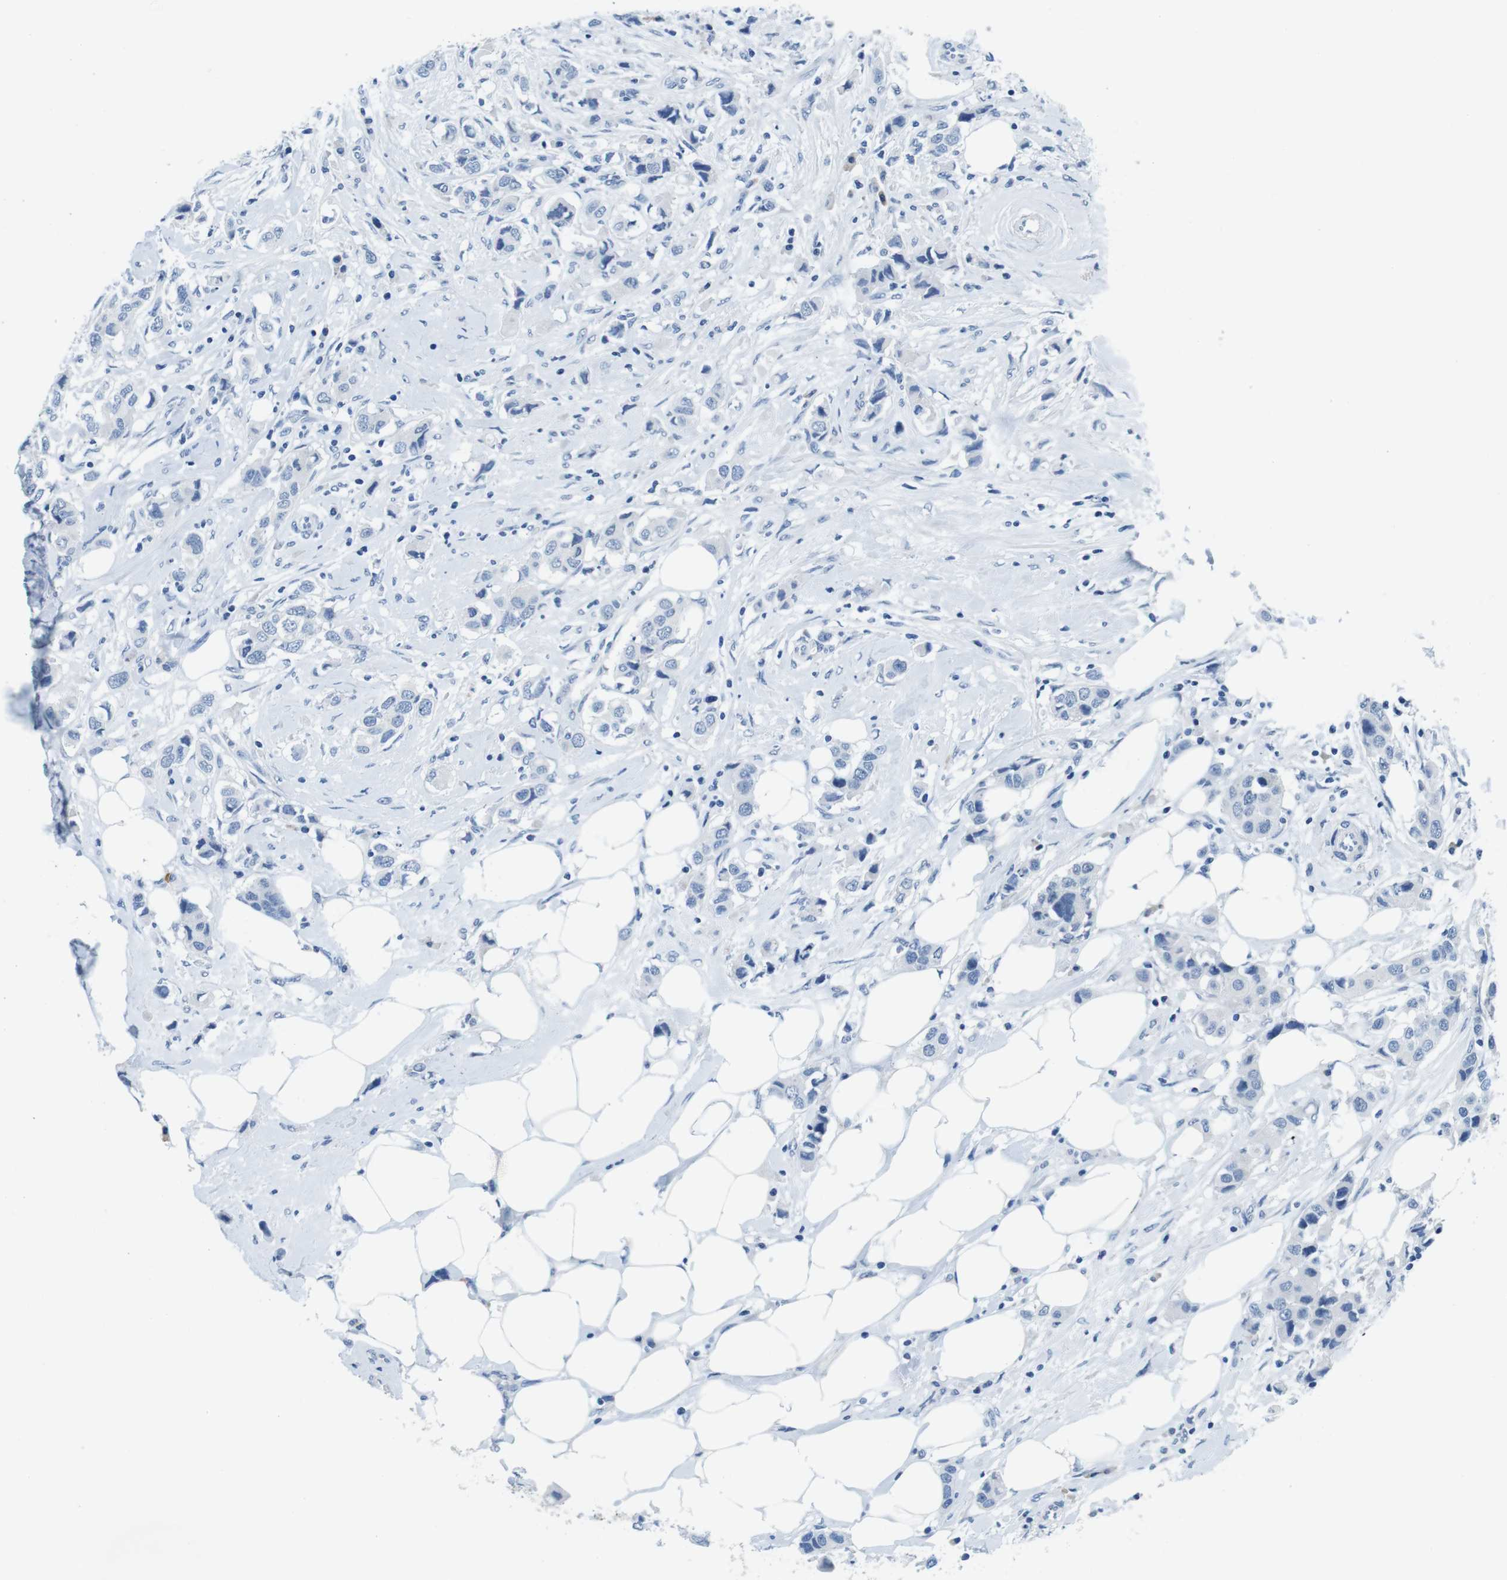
{"staining": {"intensity": "negative", "quantity": "none", "location": "none"}, "tissue": "breast cancer", "cell_type": "Tumor cells", "image_type": "cancer", "snomed": [{"axis": "morphology", "description": "Normal tissue, NOS"}, {"axis": "morphology", "description": "Duct carcinoma"}, {"axis": "topography", "description": "Breast"}], "caption": "A high-resolution micrograph shows IHC staining of breast infiltrating ductal carcinoma, which displays no significant staining in tumor cells.", "gene": "IGHD", "patient": {"sex": "female", "age": 50}}